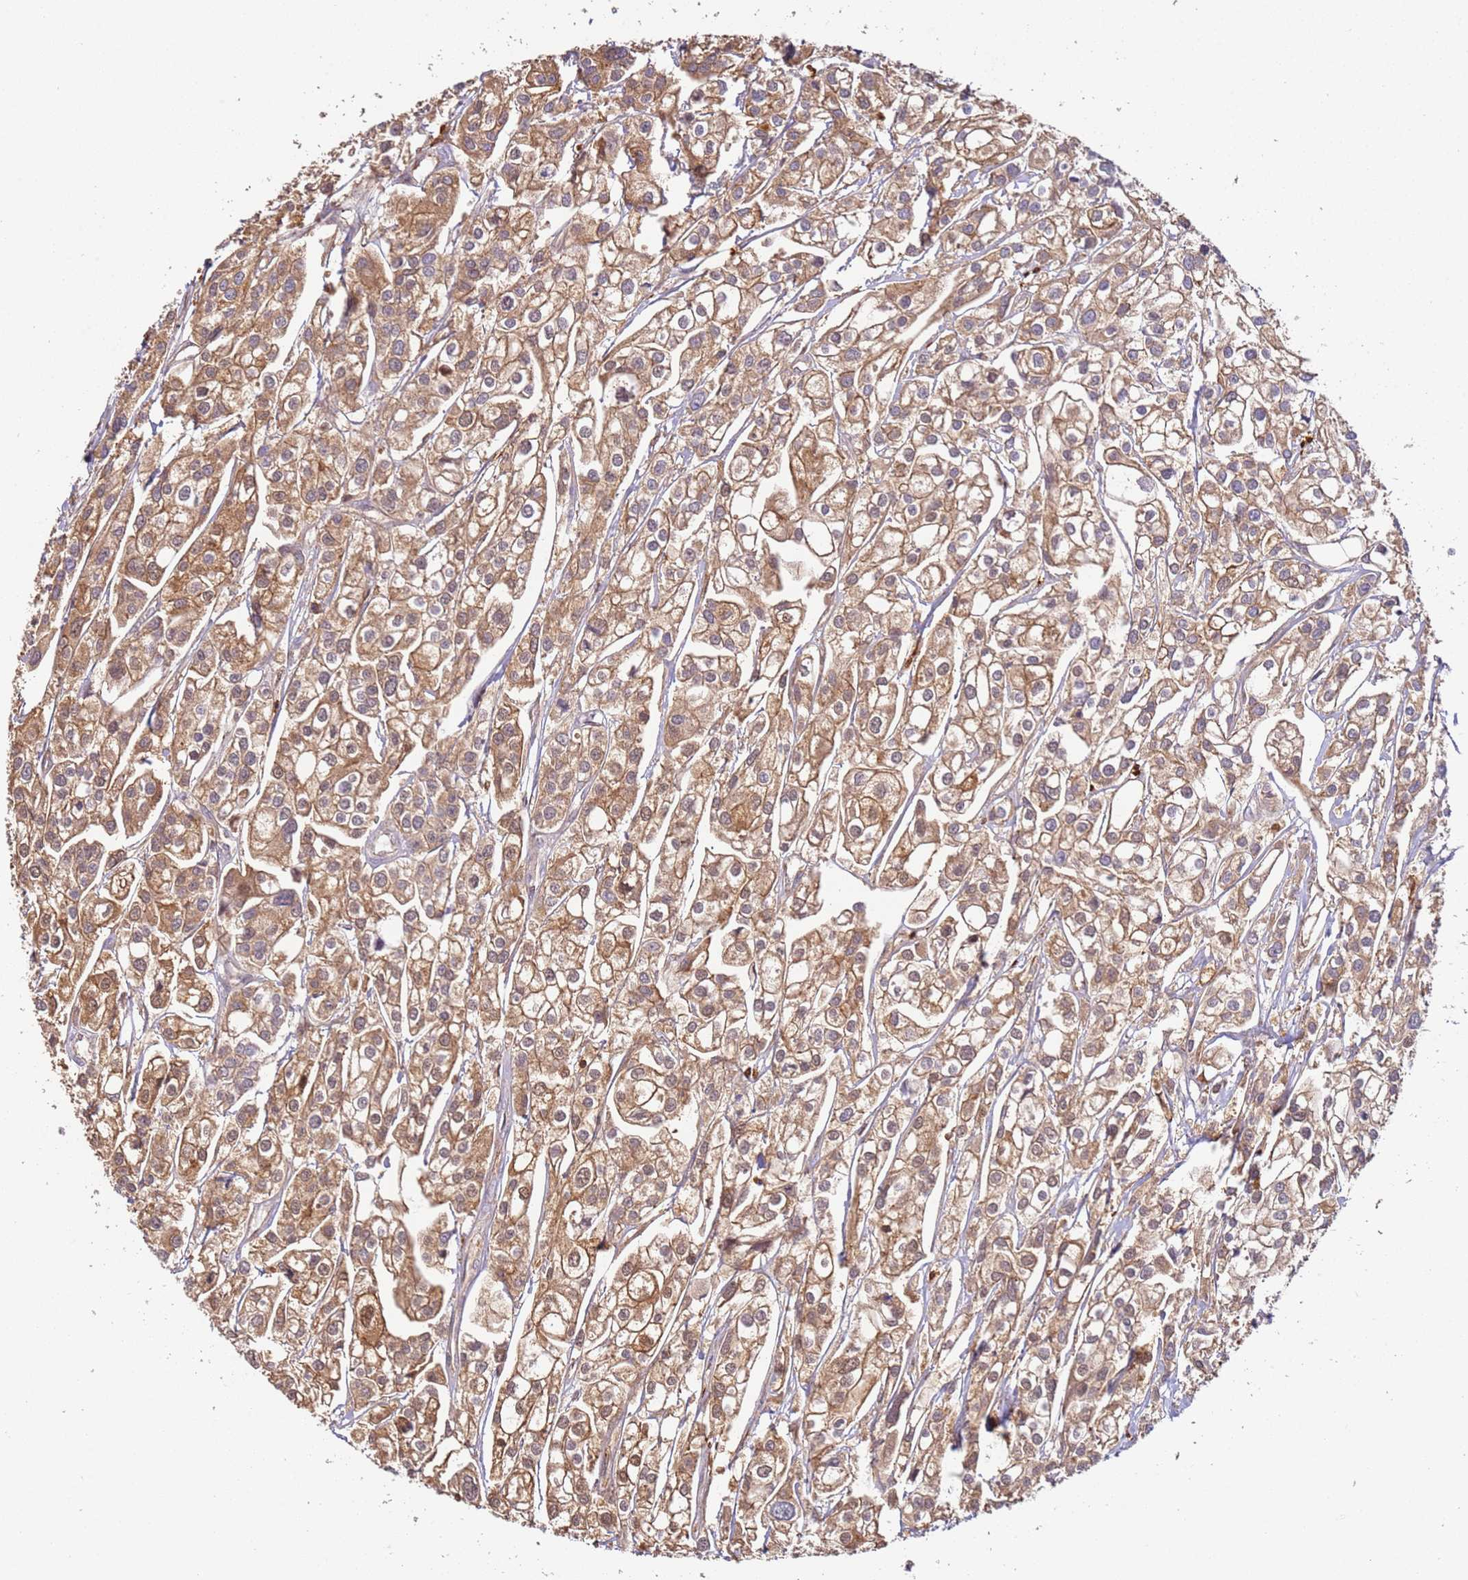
{"staining": {"intensity": "moderate", "quantity": ">75%", "location": "cytoplasmic/membranous"}, "tissue": "urothelial cancer", "cell_type": "Tumor cells", "image_type": "cancer", "snomed": [{"axis": "morphology", "description": "Urothelial carcinoma, High grade"}, {"axis": "topography", "description": "Urinary bladder"}], "caption": "Immunohistochemistry (IHC) micrograph of high-grade urothelial carcinoma stained for a protein (brown), which reveals medium levels of moderate cytoplasmic/membranous positivity in about >75% of tumor cells.", "gene": "OR6P1", "patient": {"sex": "male", "age": 67}}